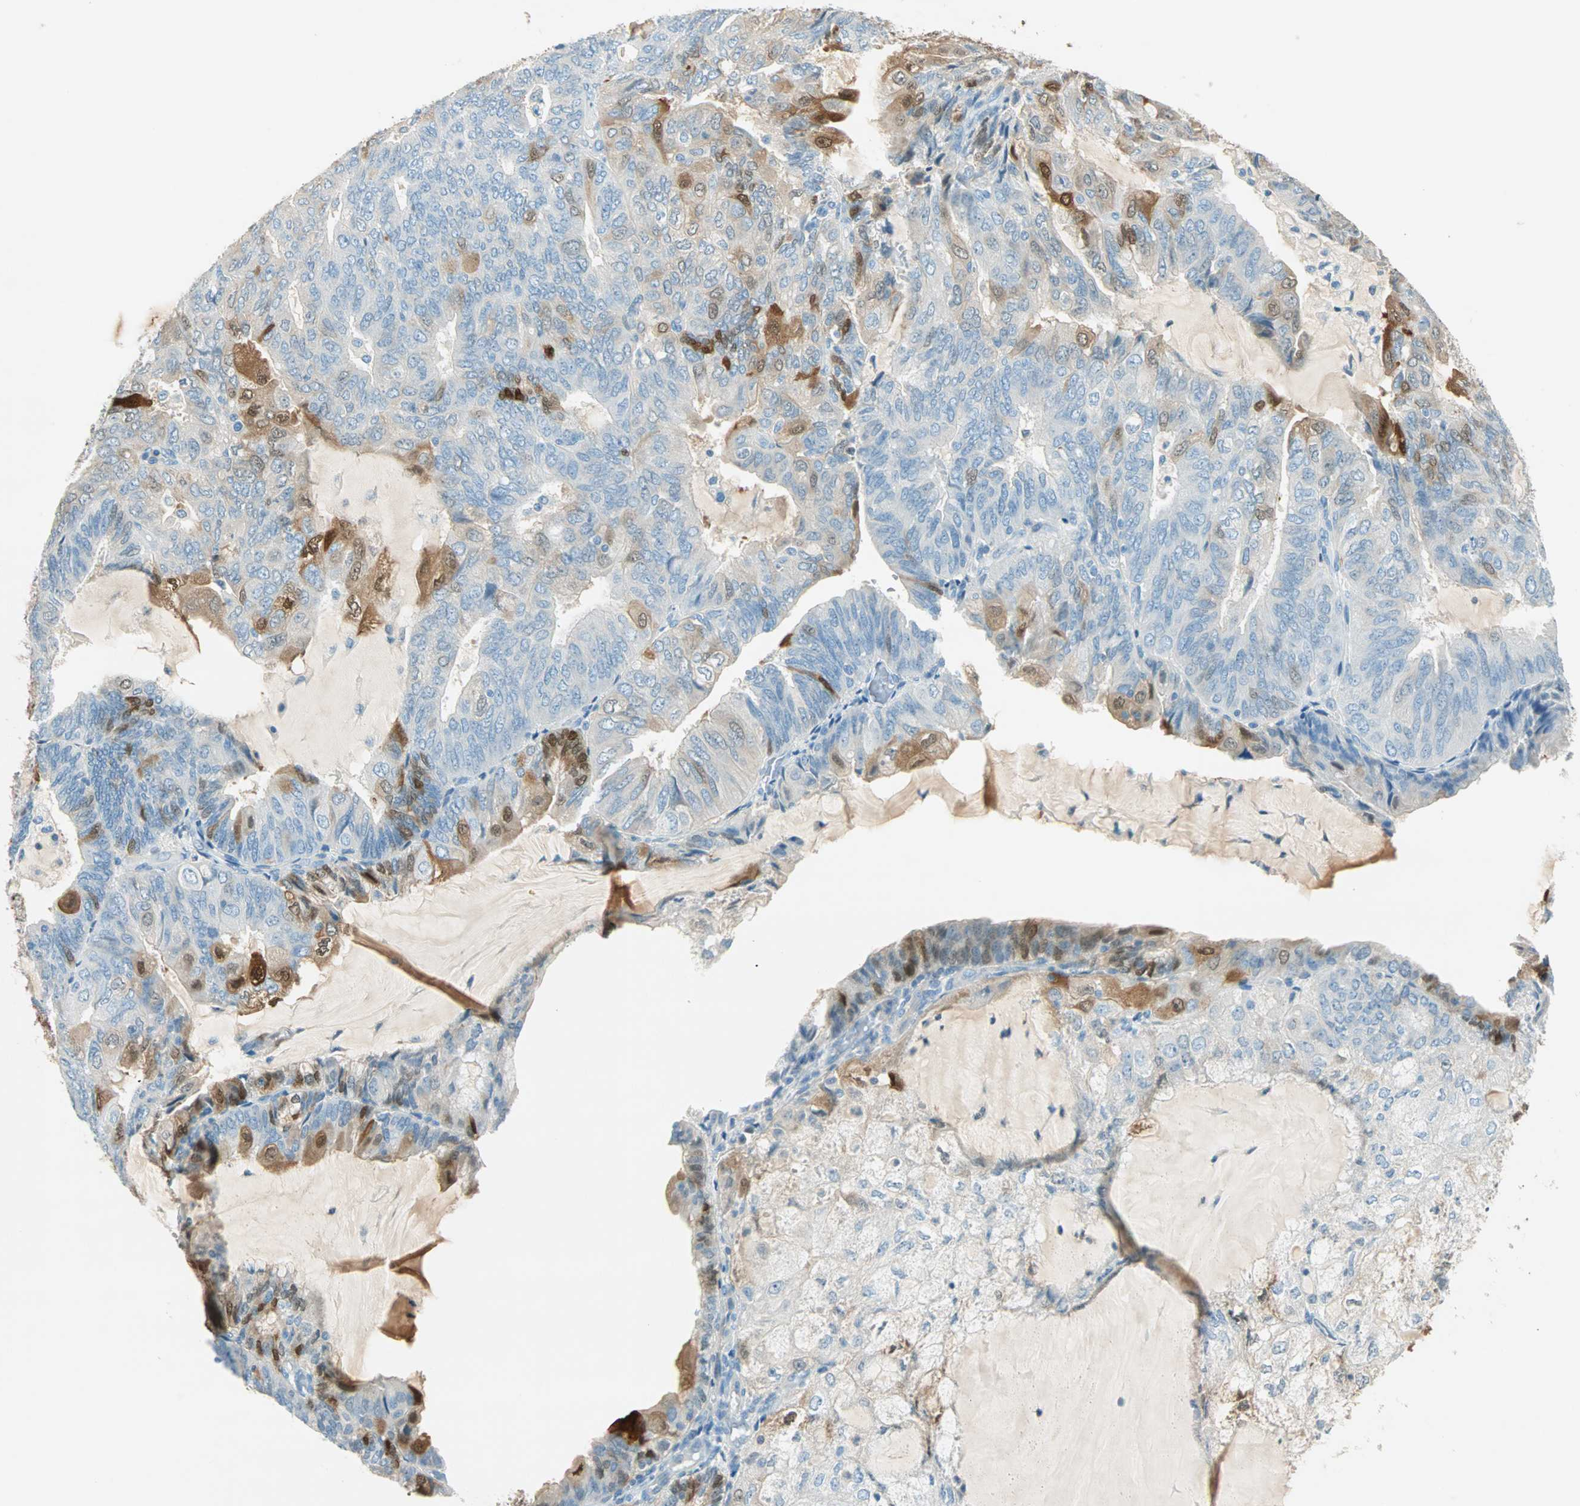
{"staining": {"intensity": "strong", "quantity": "<25%", "location": "cytoplasmic/membranous,nuclear"}, "tissue": "endometrial cancer", "cell_type": "Tumor cells", "image_type": "cancer", "snomed": [{"axis": "morphology", "description": "Adenocarcinoma, NOS"}, {"axis": "topography", "description": "Endometrium"}], "caption": "This is a micrograph of immunohistochemistry staining of adenocarcinoma (endometrial), which shows strong staining in the cytoplasmic/membranous and nuclear of tumor cells.", "gene": "S100A1", "patient": {"sex": "female", "age": 81}}